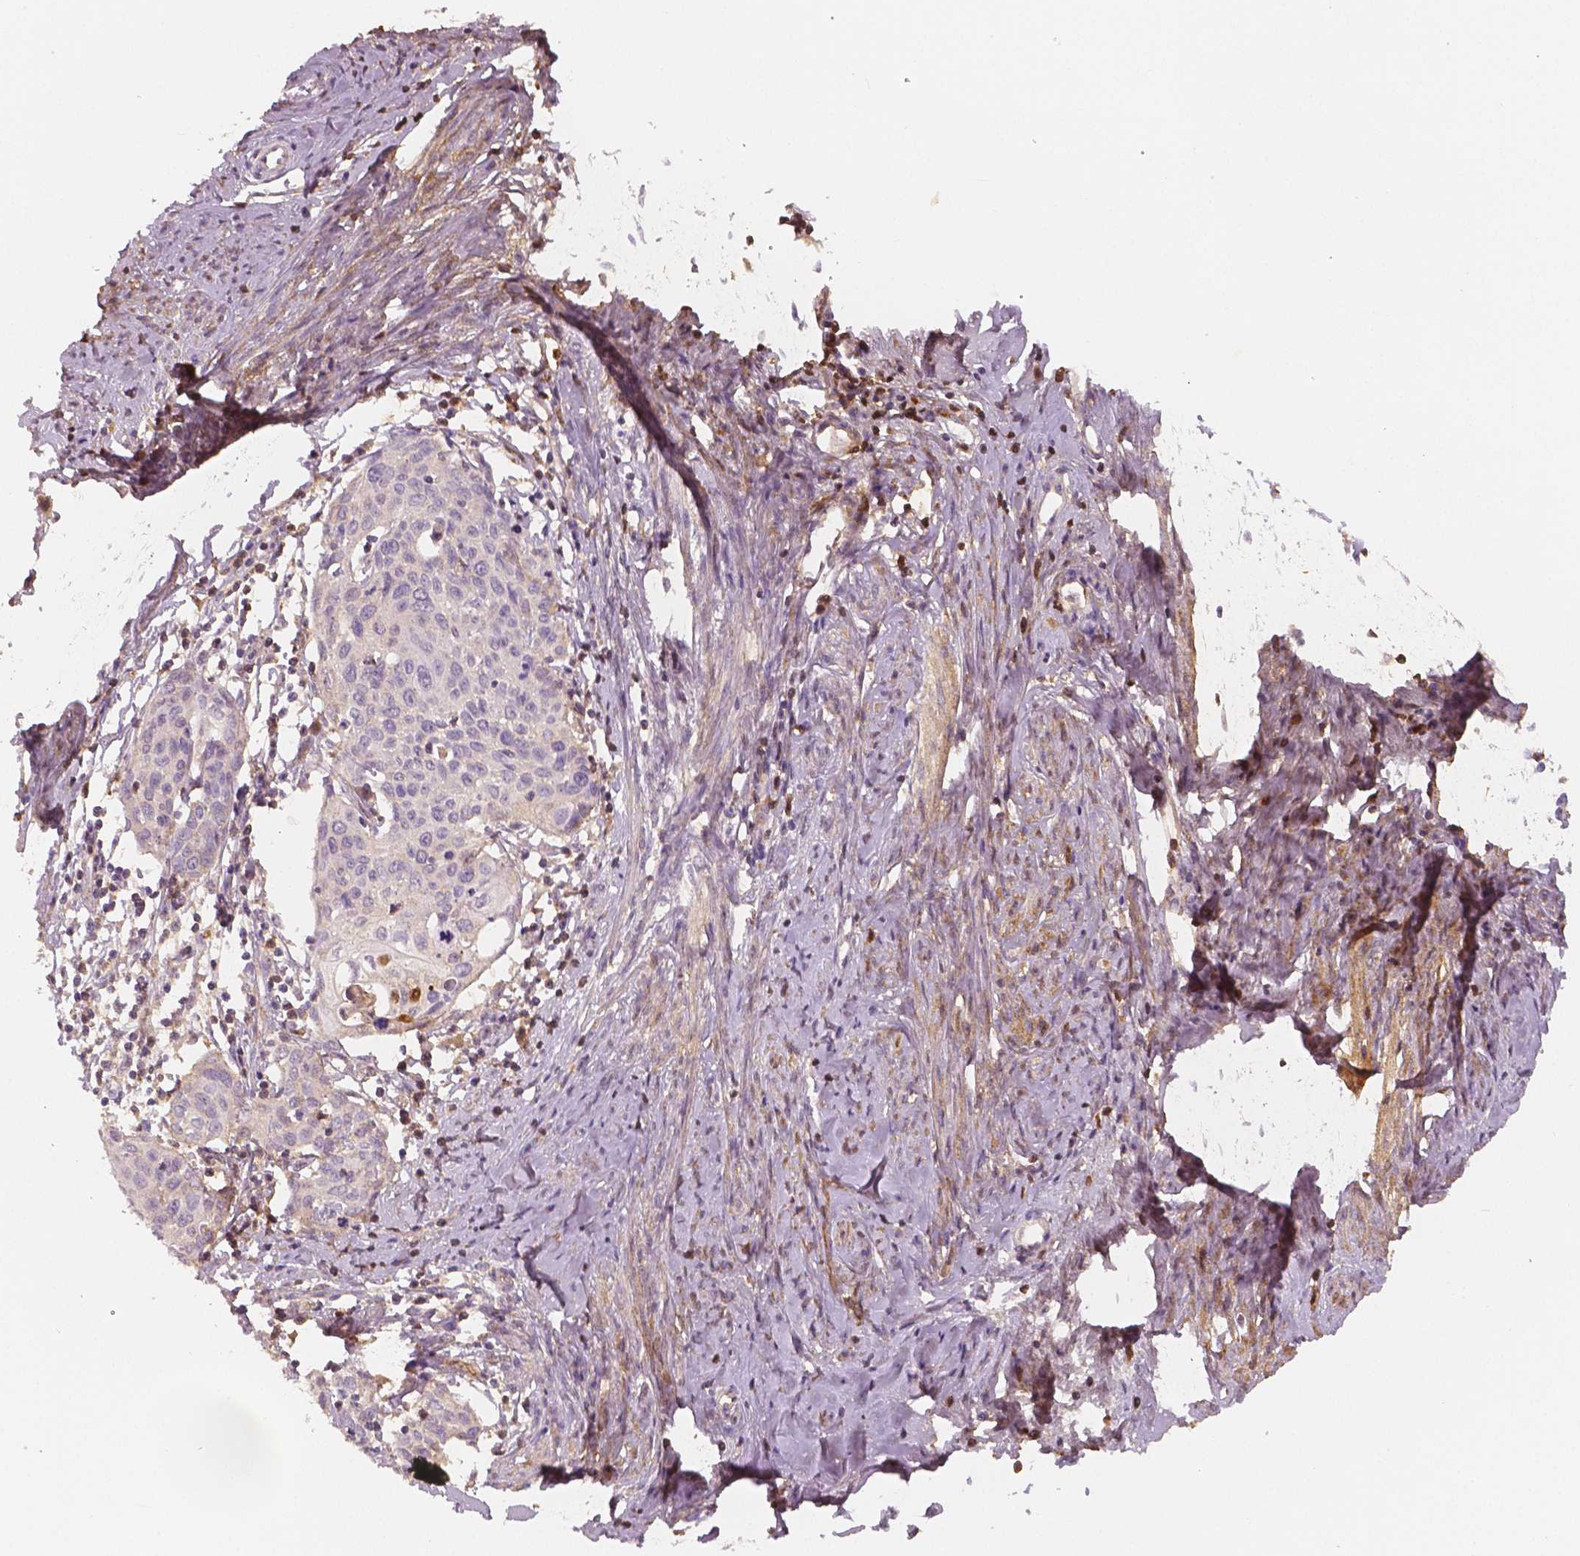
{"staining": {"intensity": "negative", "quantity": "none", "location": "none"}, "tissue": "cervical cancer", "cell_type": "Tumor cells", "image_type": "cancer", "snomed": [{"axis": "morphology", "description": "Squamous cell carcinoma, NOS"}, {"axis": "topography", "description": "Cervix"}], "caption": "Cervical cancer stained for a protein using immunohistochemistry displays no expression tumor cells.", "gene": "APOA4", "patient": {"sex": "female", "age": 62}}